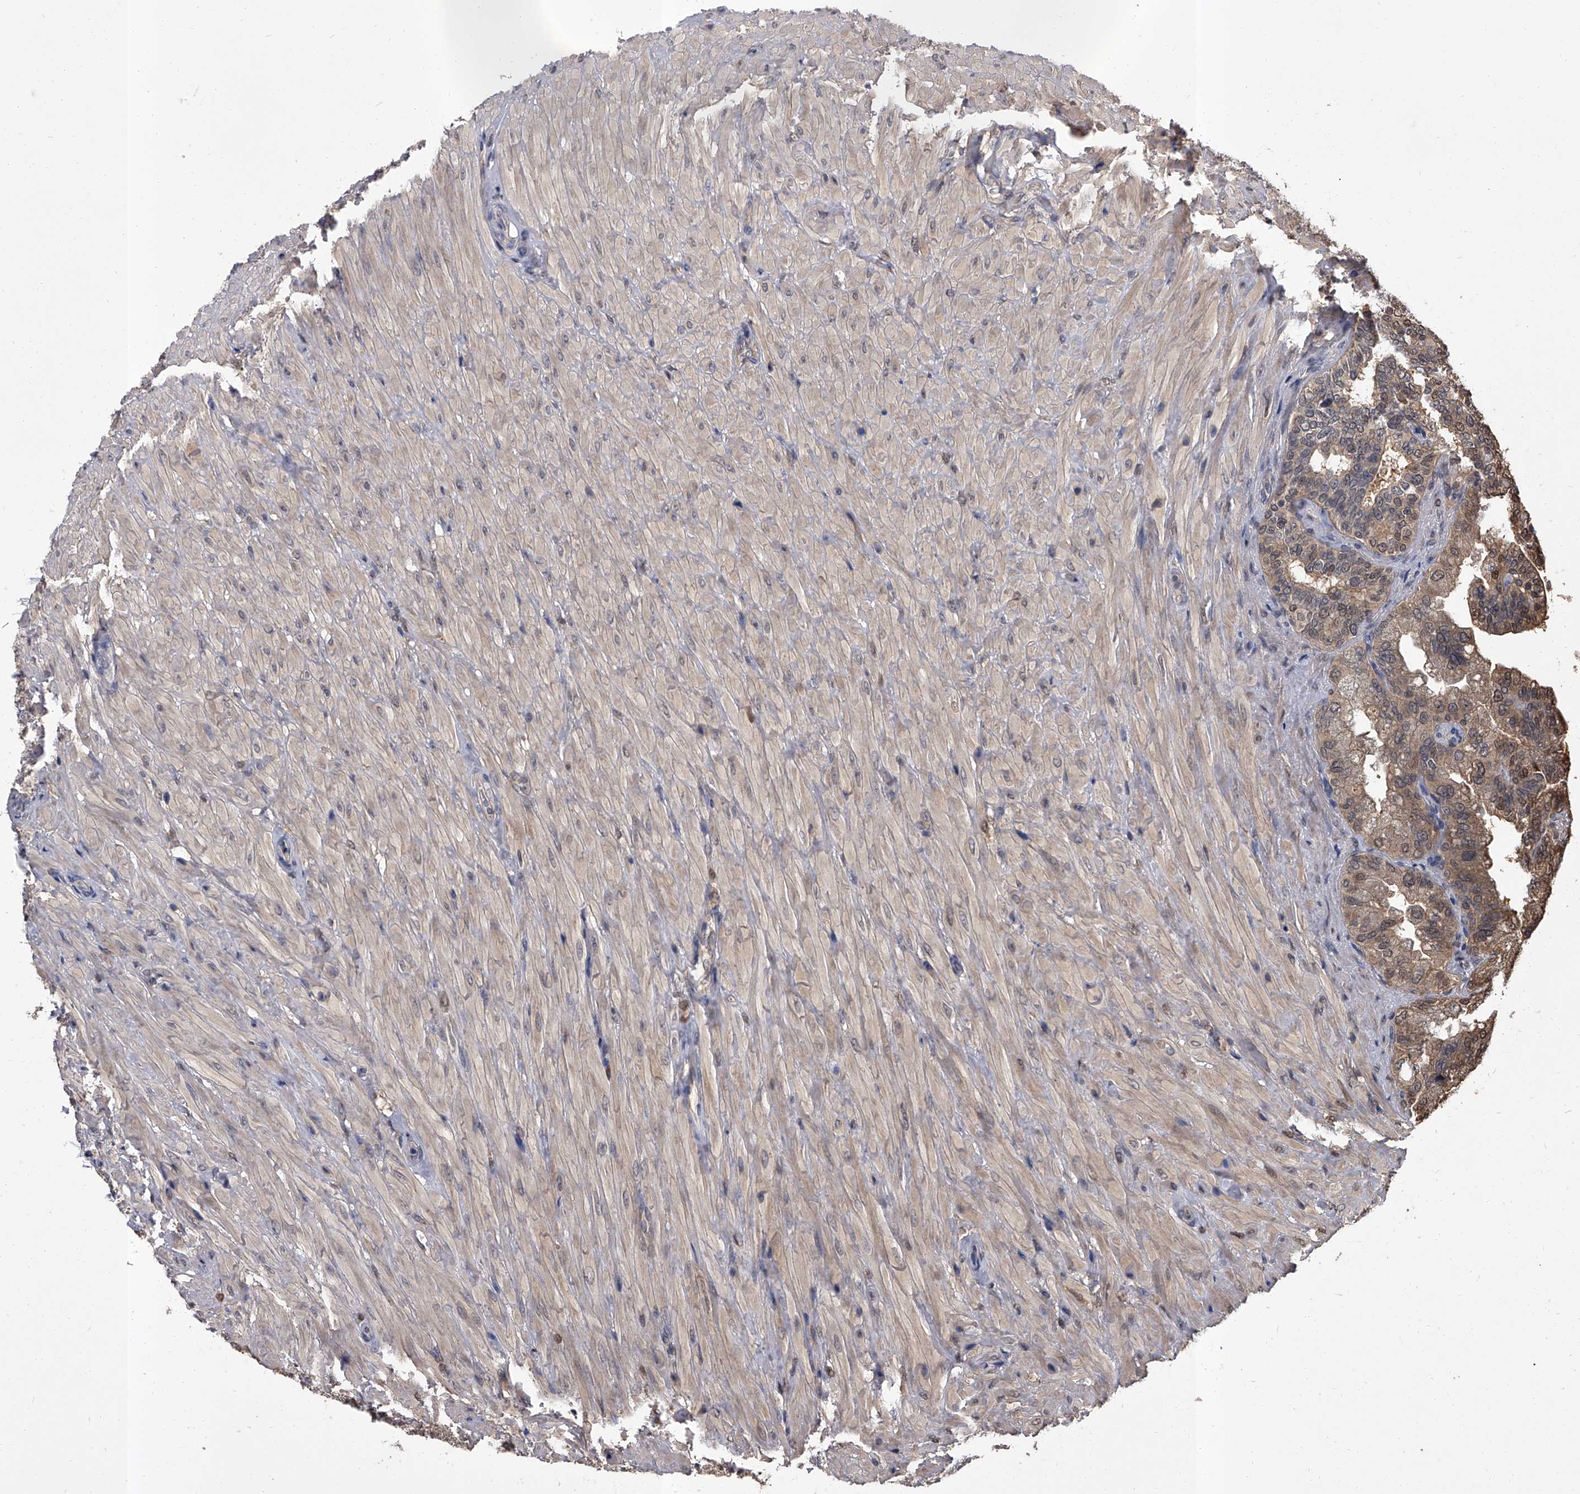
{"staining": {"intensity": "weak", "quantity": ">75%", "location": "cytoplasmic/membranous,nuclear"}, "tissue": "seminal vesicle", "cell_type": "Glandular cells", "image_type": "normal", "snomed": [{"axis": "morphology", "description": "Normal tissue, NOS"}, {"axis": "topography", "description": "Seminal veicle"}, {"axis": "topography", "description": "Peripheral nerve tissue"}], "caption": "The micrograph reveals a brown stain indicating the presence of a protein in the cytoplasmic/membranous,nuclear of glandular cells in seminal vesicle.", "gene": "SLC18B1", "patient": {"sex": "male", "age": 63}}